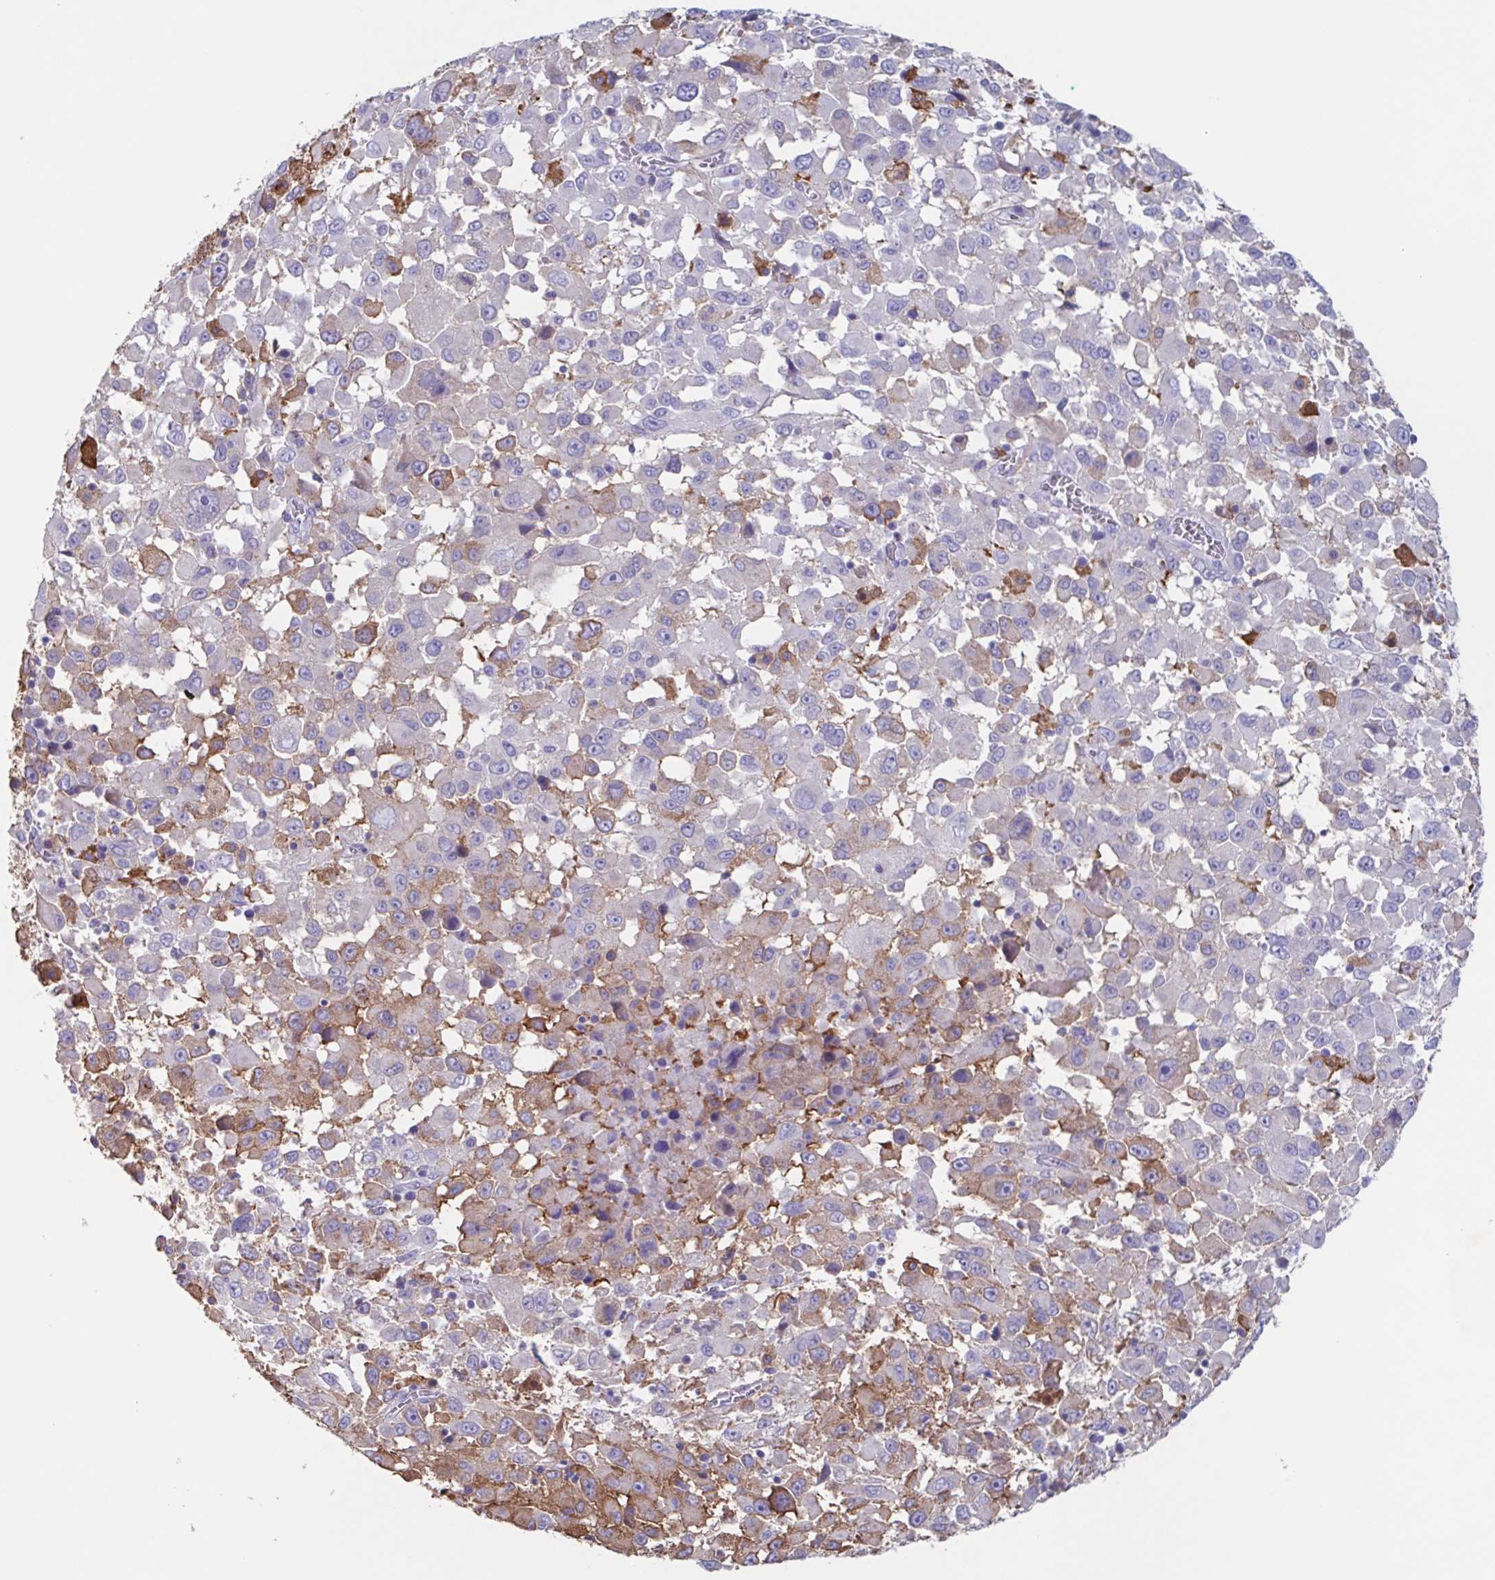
{"staining": {"intensity": "negative", "quantity": "none", "location": "none"}, "tissue": "melanoma", "cell_type": "Tumor cells", "image_type": "cancer", "snomed": [{"axis": "morphology", "description": "Malignant melanoma, Metastatic site"}, {"axis": "topography", "description": "Soft tissue"}], "caption": "This is an immunohistochemistry (IHC) micrograph of malignant melanoma (metastatic site). There is no staining in tumor cells.", "gene": "TPD52", "patient": {"sex": "male", "age": 50}}